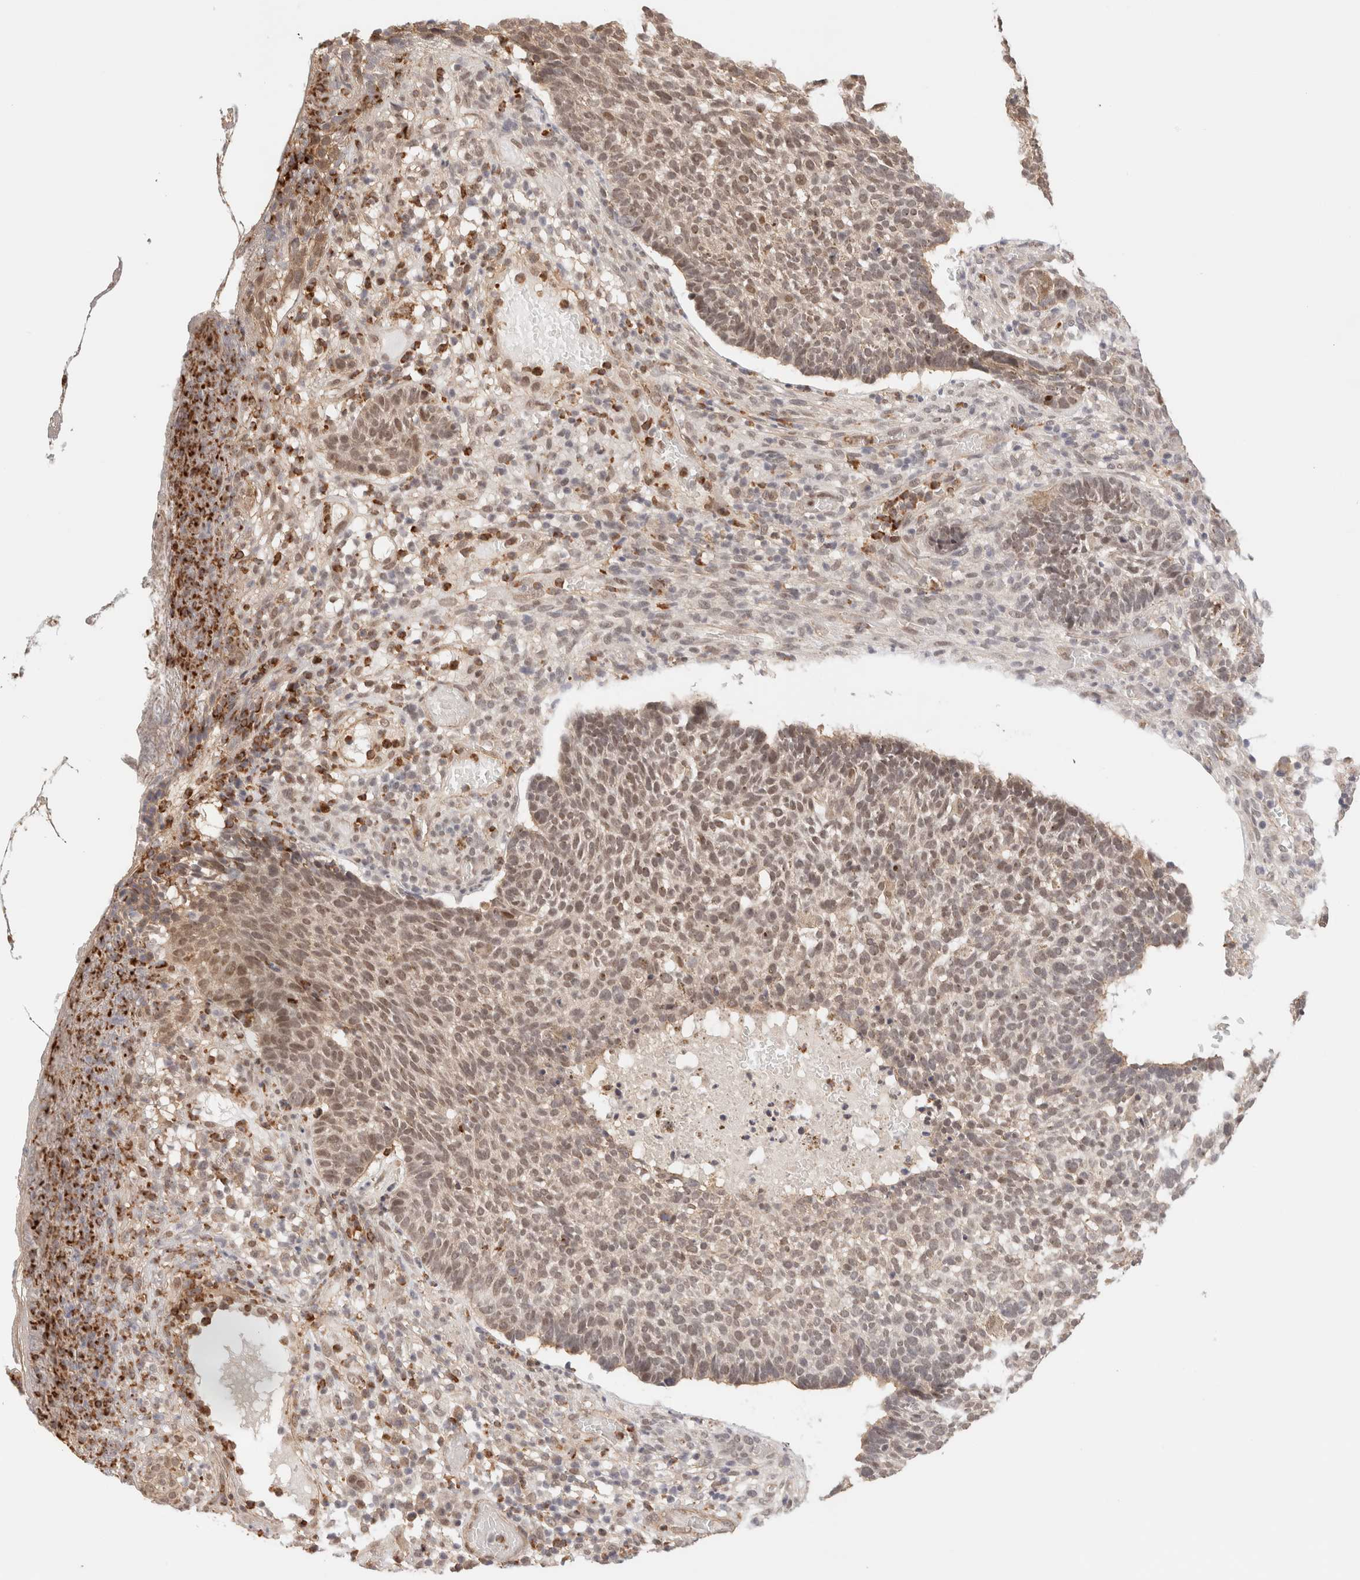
{"staining": {"intensity": "moderate", "quantity": ">75%", "location": "nuclear"}, "tissue": "skin cancer", "cell_type": "Tumor cells", "image_type": "cancer", "snomed": [{"axis": "morphology", "description": "Basal cell carcinoma"}, {"axis": "topography", "description": "Skin"}], "caption": "Basal cell carcinoma (skin) stained with a protein marker reveals moderate staining in tumor cells.", "gene": "BRPF3", "patient": {"sex": "male", "age": 85}}